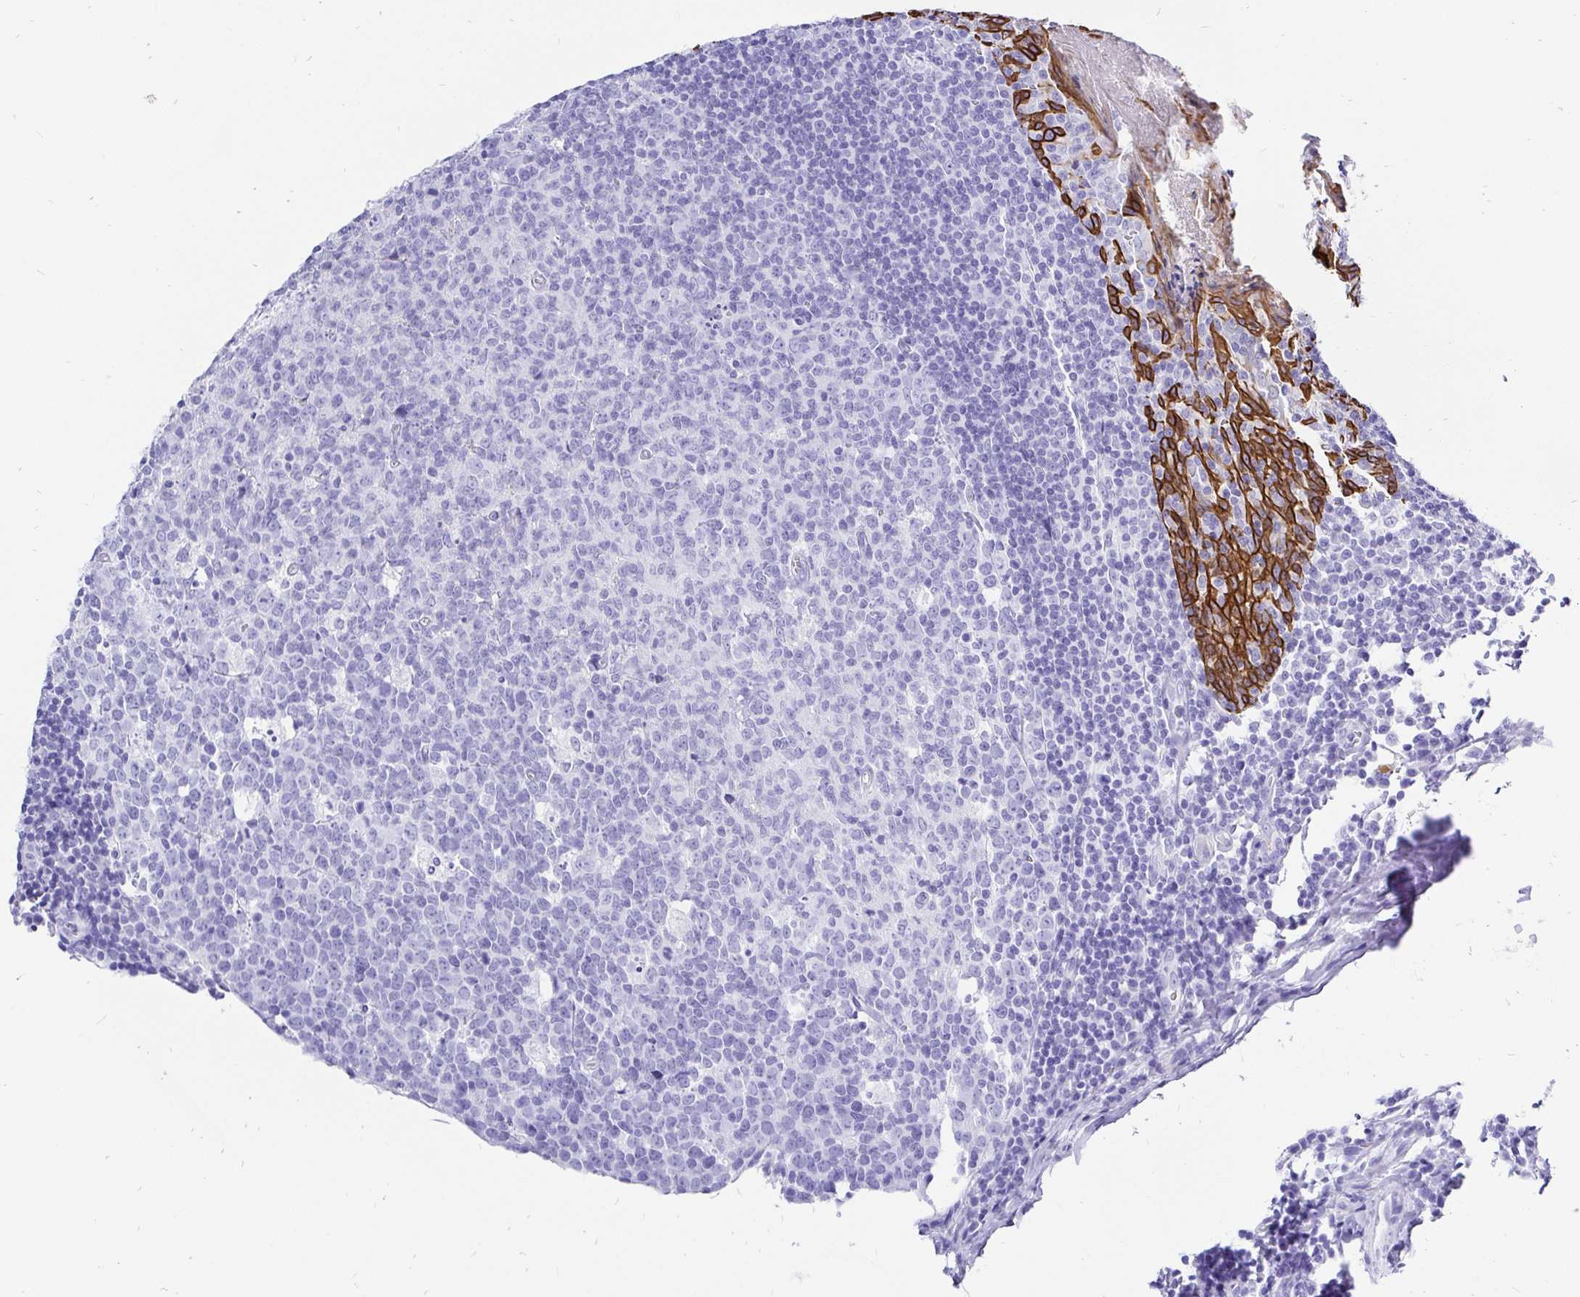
{"staining": {"intensity": "negative", "quantity": "none", "location": "none"}, "tissue": "tonsil", "cell_type": "Germinal center cells", "image_type": "normal", "snomed": [{"axis": "morphology", "description": "Normal tissue, NOS"}, {"axis": "topography", "description": "Tonsil"}], "caption": "Human tonsil stained for a protein using immunohistochemistry demonstrates no positivity in germinal center cells.", "gene": "KRT13", "patient": {"sex": "male", "age": 27}}